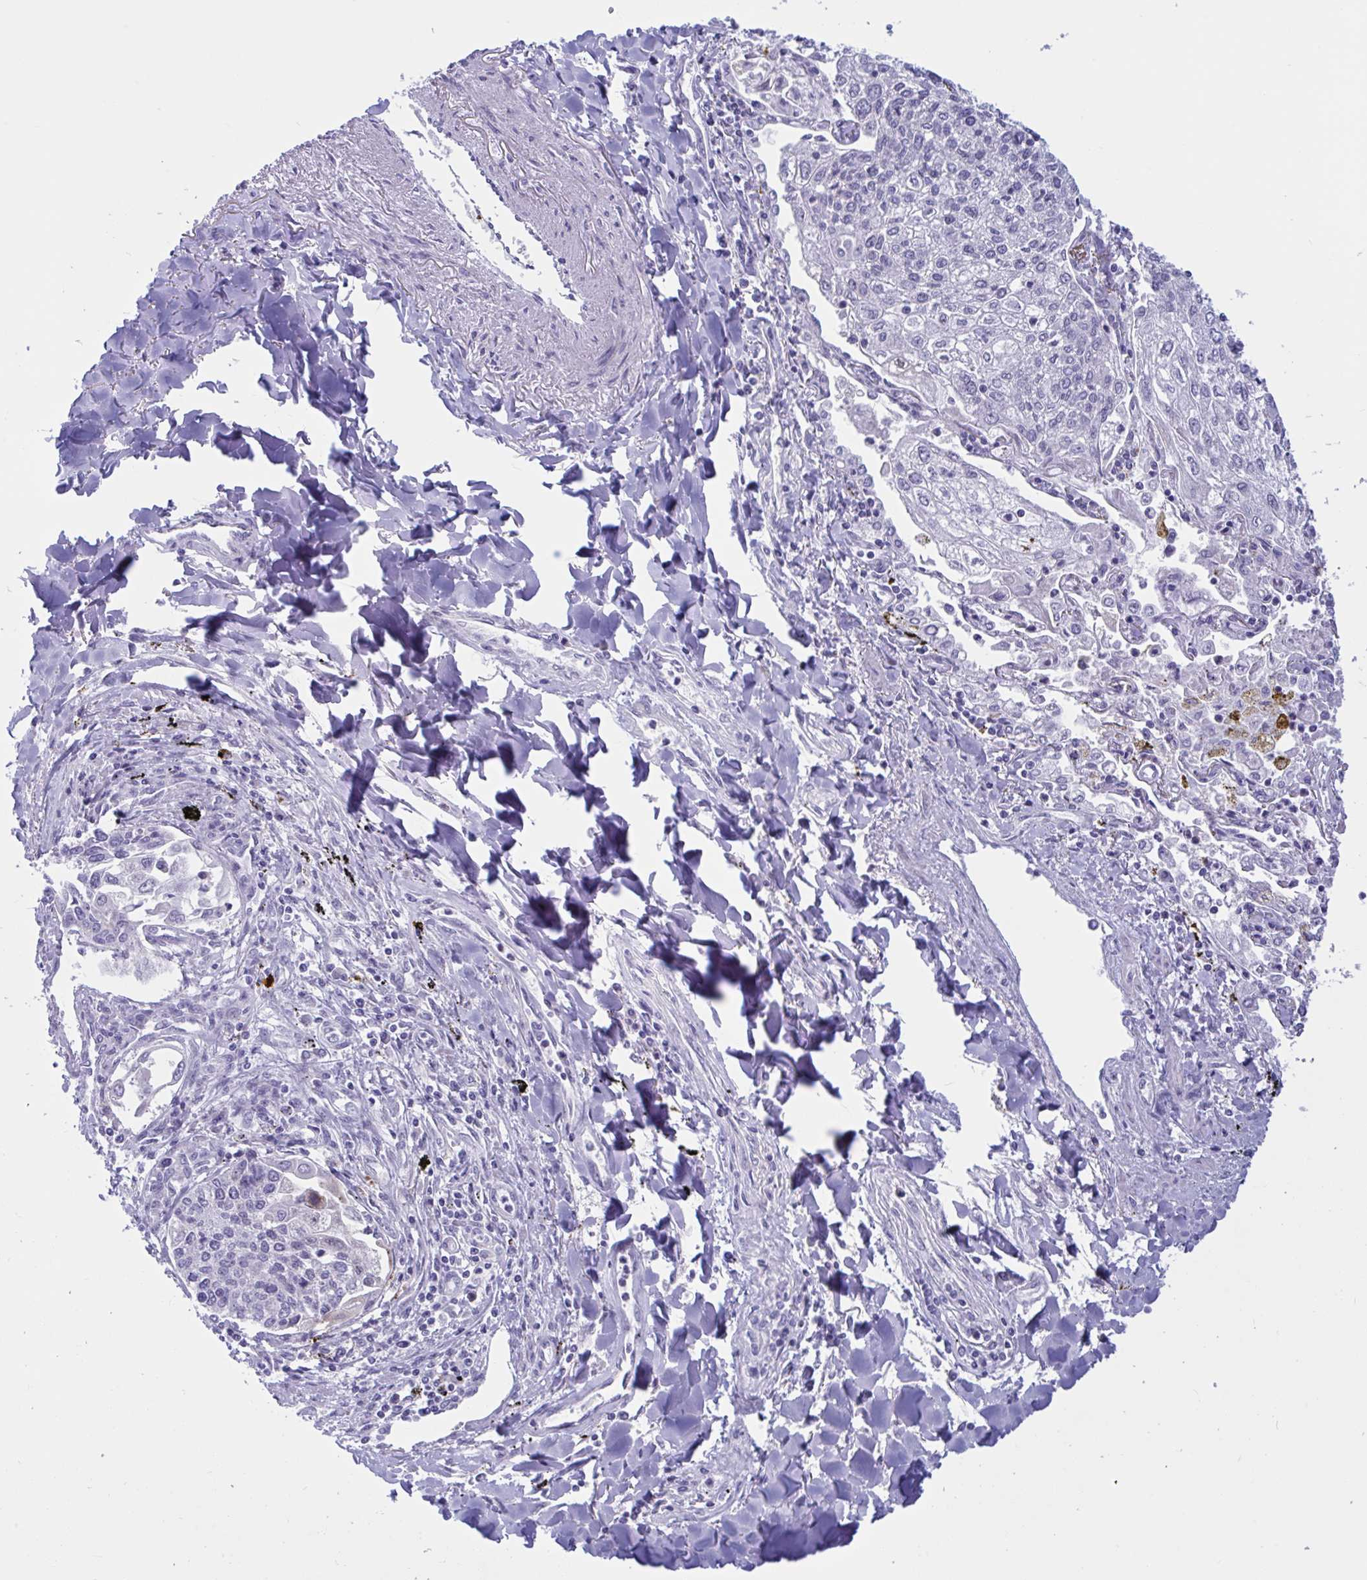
{"staining": {"intensity": "negative", "quantity": "none", "location": "none"}, "tissue": "lung cancer", "cell_type": "Tumor cells", "image_type": "cancer", "snomed": [{"axis": "morphology", "description": "Squamous cell carcinoma, NOS"}, {"axis": "topography", "description": "Lung"}], "caption": "An immunohistochemistry (IHC) image of lung cancer is shown. There is no staining in tumor cells of lung cancer. (Brightfield microscopy of DAB (3,3'-diaminobenzidine) IHC at high magnification).", "gene": "DOCK11", "patient": {"sex": "male", "age": 74}}